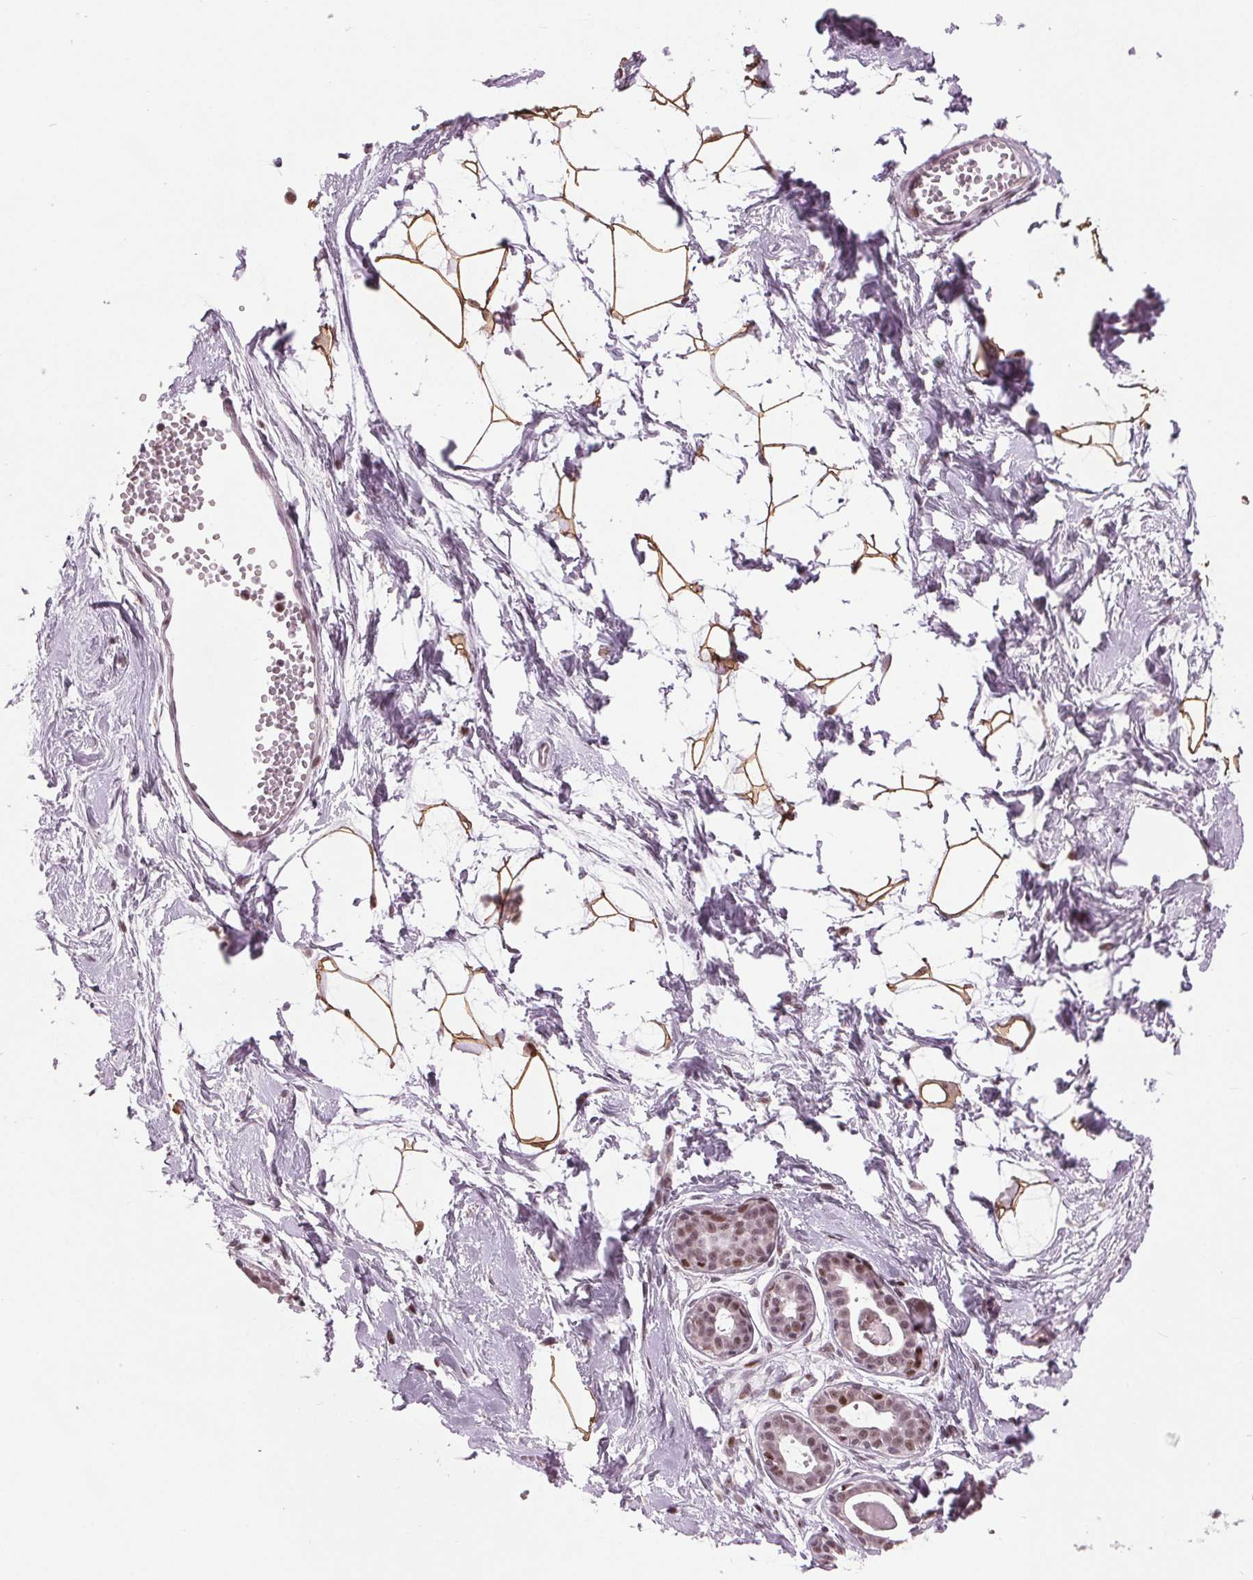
{"staining": {"intensity": "moderate", "quantity": ">75%", "location": "cytoplasmic/membranous,nuclear"}, "tissue": "breast", "cell_type": "Adipocytes", "image_type": "normal", "snomed": [{"axis": "morphology", "description": "Normal tissue, NOS"}, {"axis": "topography", "description": "Breast"}], "caption": "The immunohistochemical stain highlights moderate cytoplasmic/membranous,nuclear staining in adipocytes of benign breast.", "gene": "TTC34", "patient": {"sex": "female", "age": 45}}